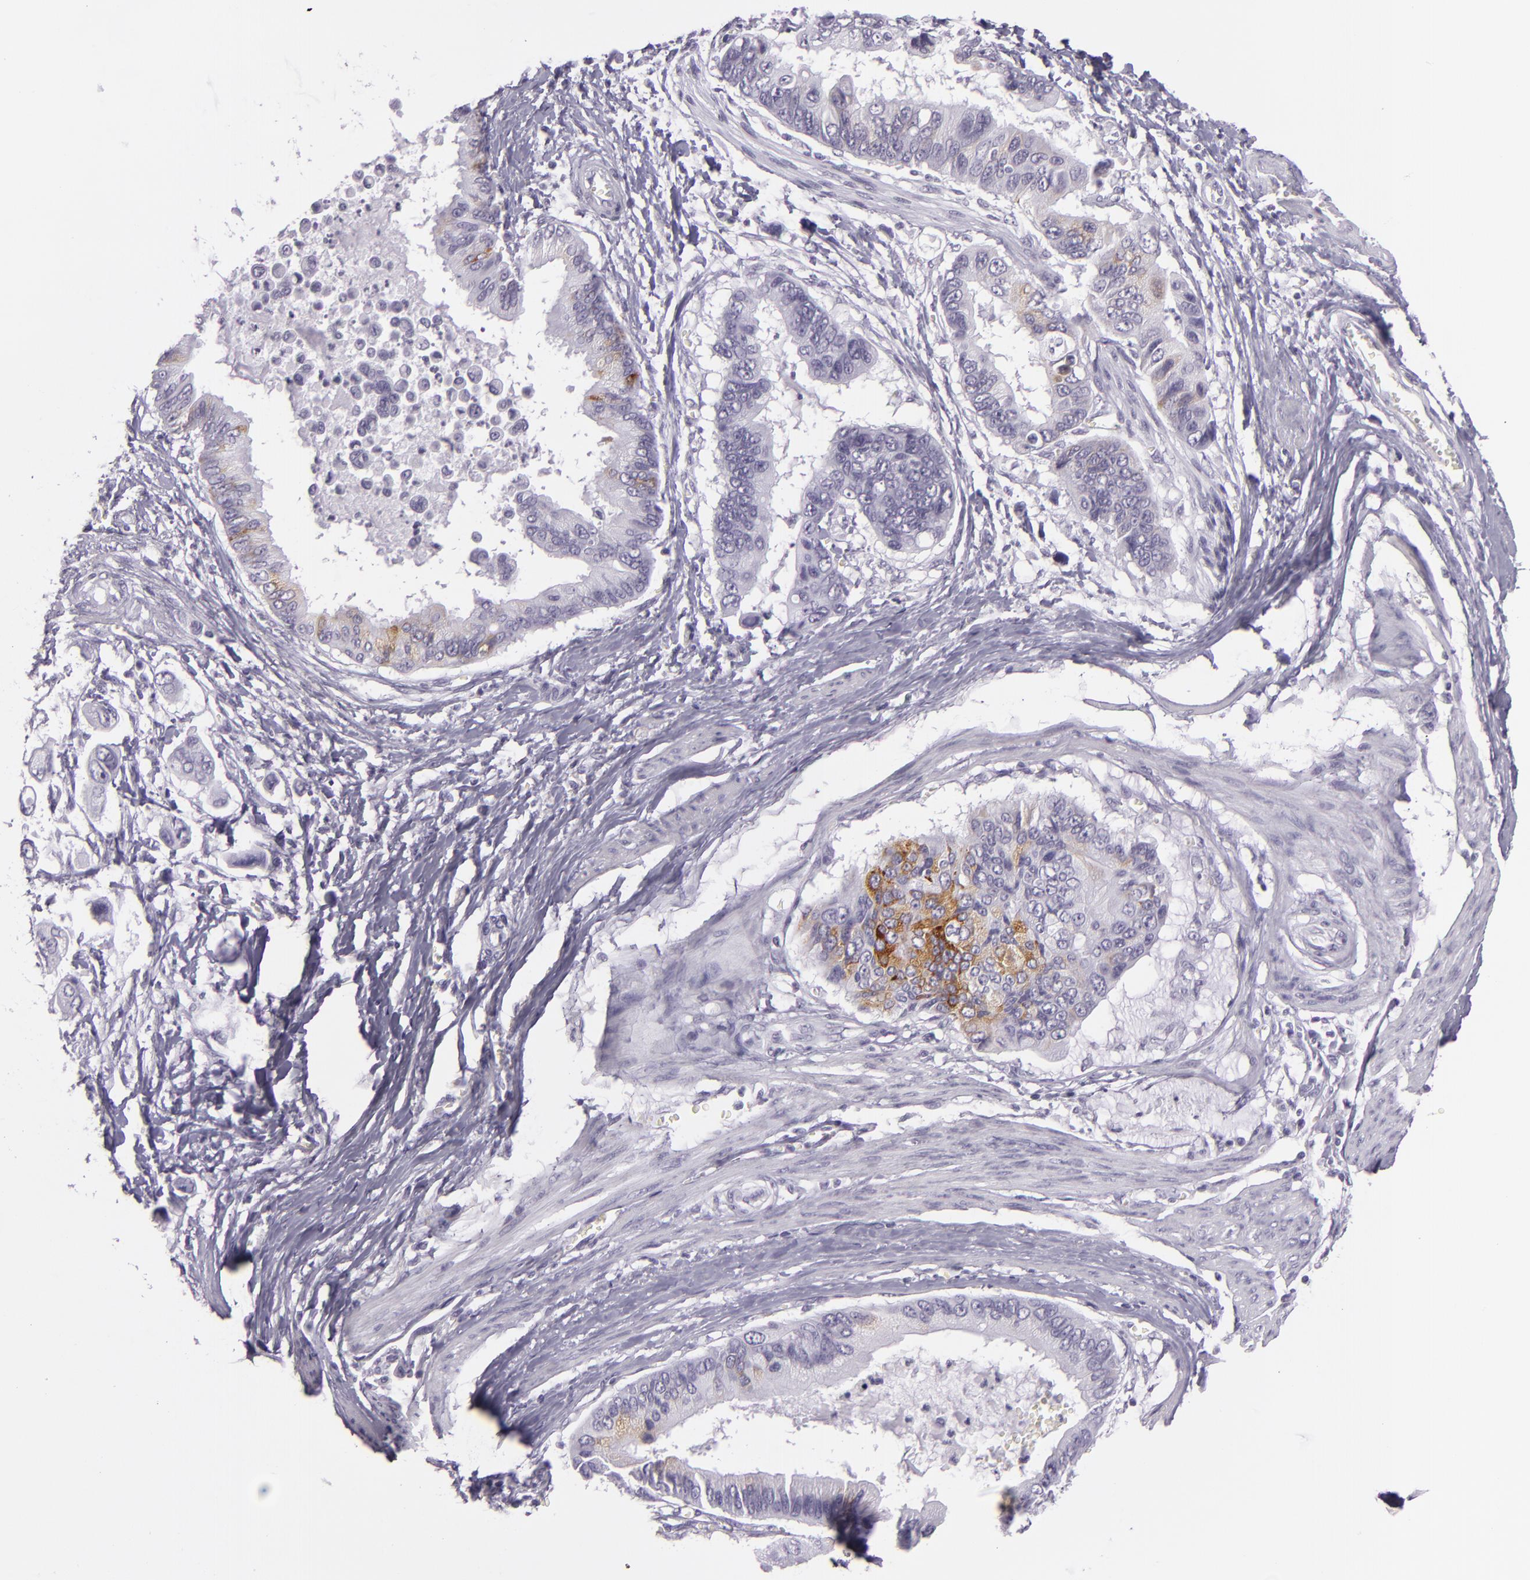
{"staining": {"intensity": "strong", "quantity": "<25%", "location": "cytoplasmic/membranous"}, "tissue": "stomach cancer", "cell_type": "Tumor cells", "image_type": "cancer", "snomed": [{"axis": "morphology", "description": "Adenocarcinoma, NOS"}, {"axis": "topography", "description": "Stomach, upper"}], "caption": "This is a micrograph of immunohistochemistry (IHC) staining of adenocarcinoma (stomach), which shows strong staining in the cytoplasmic/membranous of tumor cells.", "gene": "MUC6", "patient": {"sex": "male", "age": 80}}